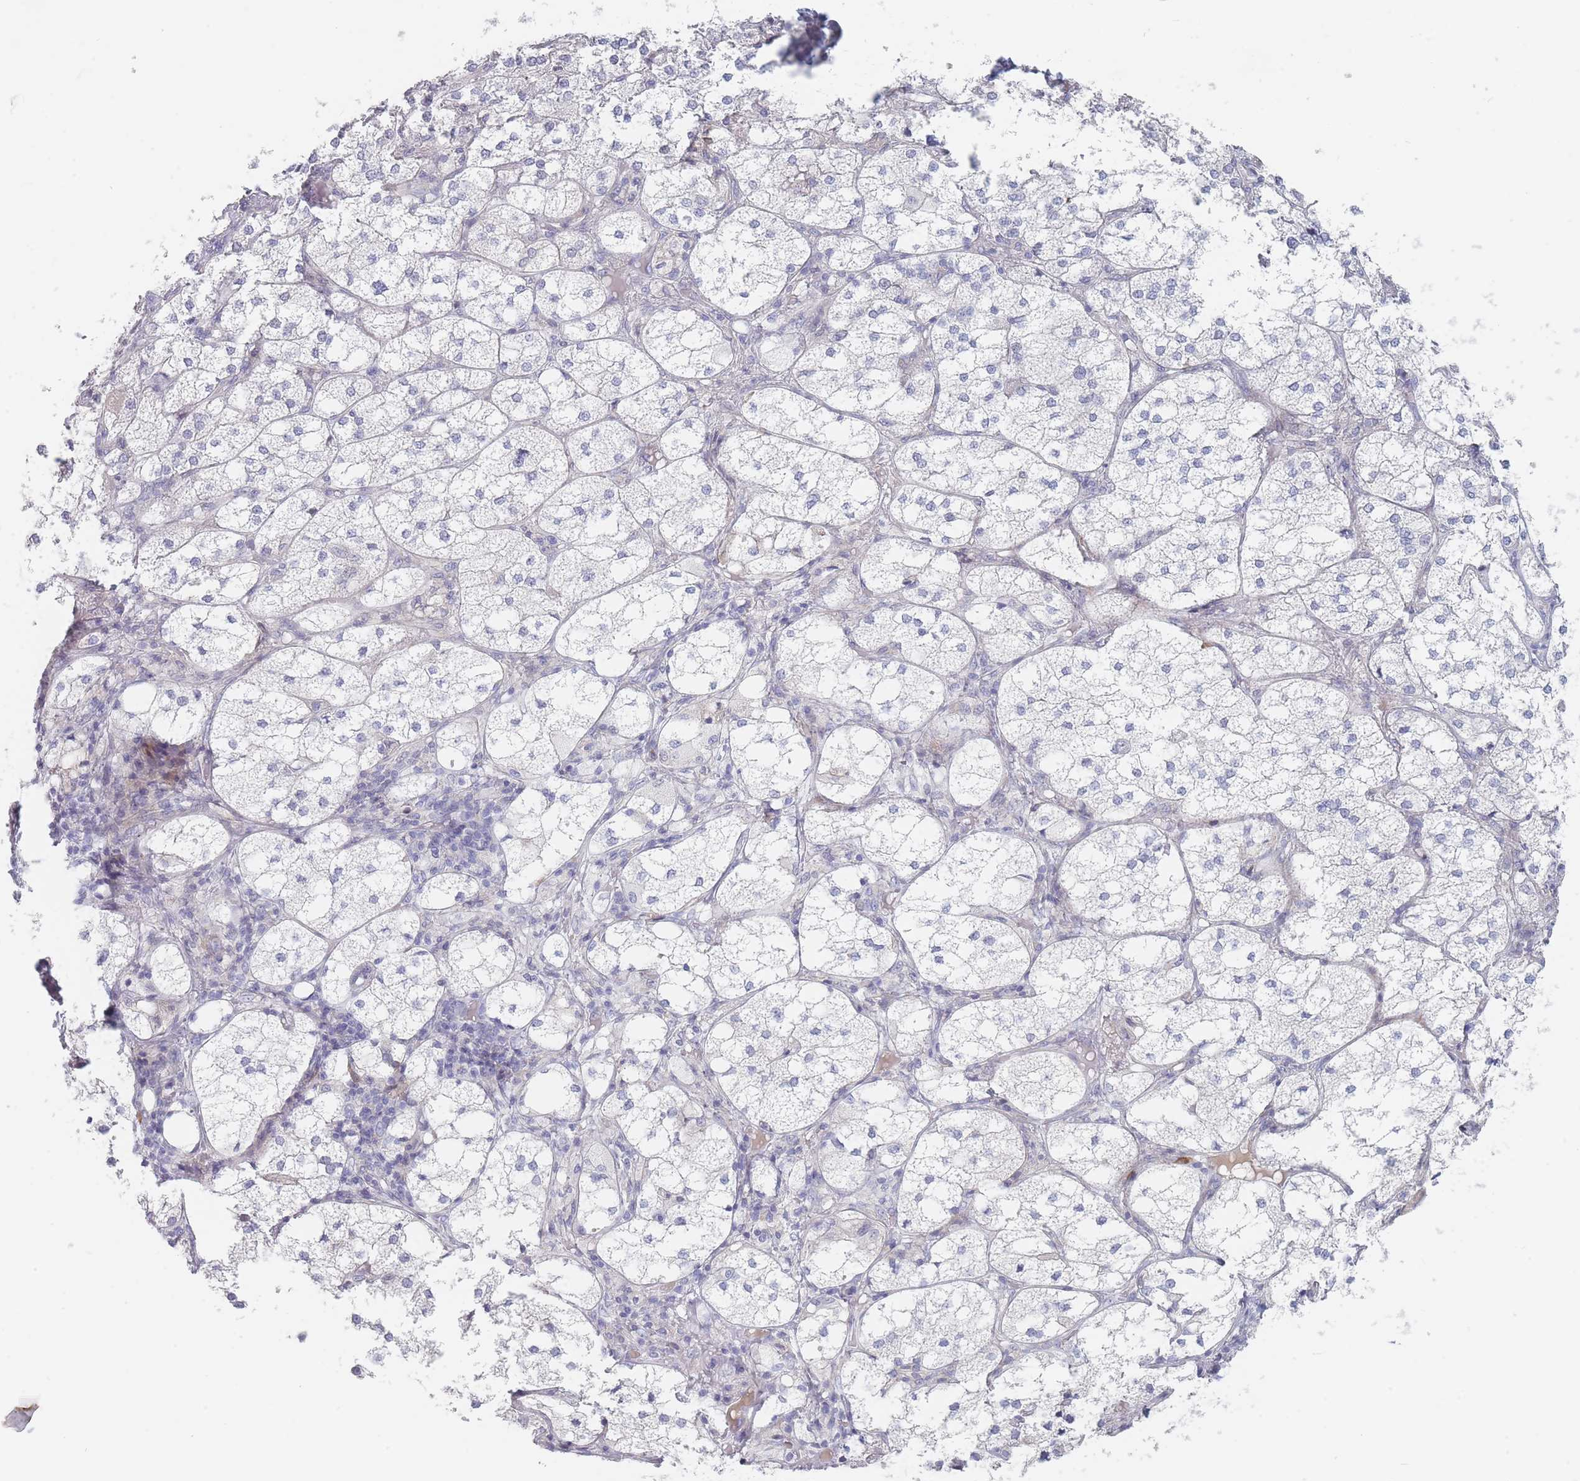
{"staining": {"intensity": "weak", "quantity": "<25%", "location": "cytoplasmic/membranous"}, "tissue": "adrenal gland", "cell_type": "Glandular cells", "image_type": "normal", "snomed": [{"axis": "morphology", "description": "Normal tissue, NOS"}, {"axis": "topography", "description": "Adrenal gland"}], "caption": "Immunohistochemistry (IHC) histopathology image of normal adrenal gland stained for a protein (brown), which exhibits no expression in glandular cells. (IHC, brightfield microscopy, high magnification).", "gene": "SPATS1", "patient": {"sex": "female", "age": 61}}